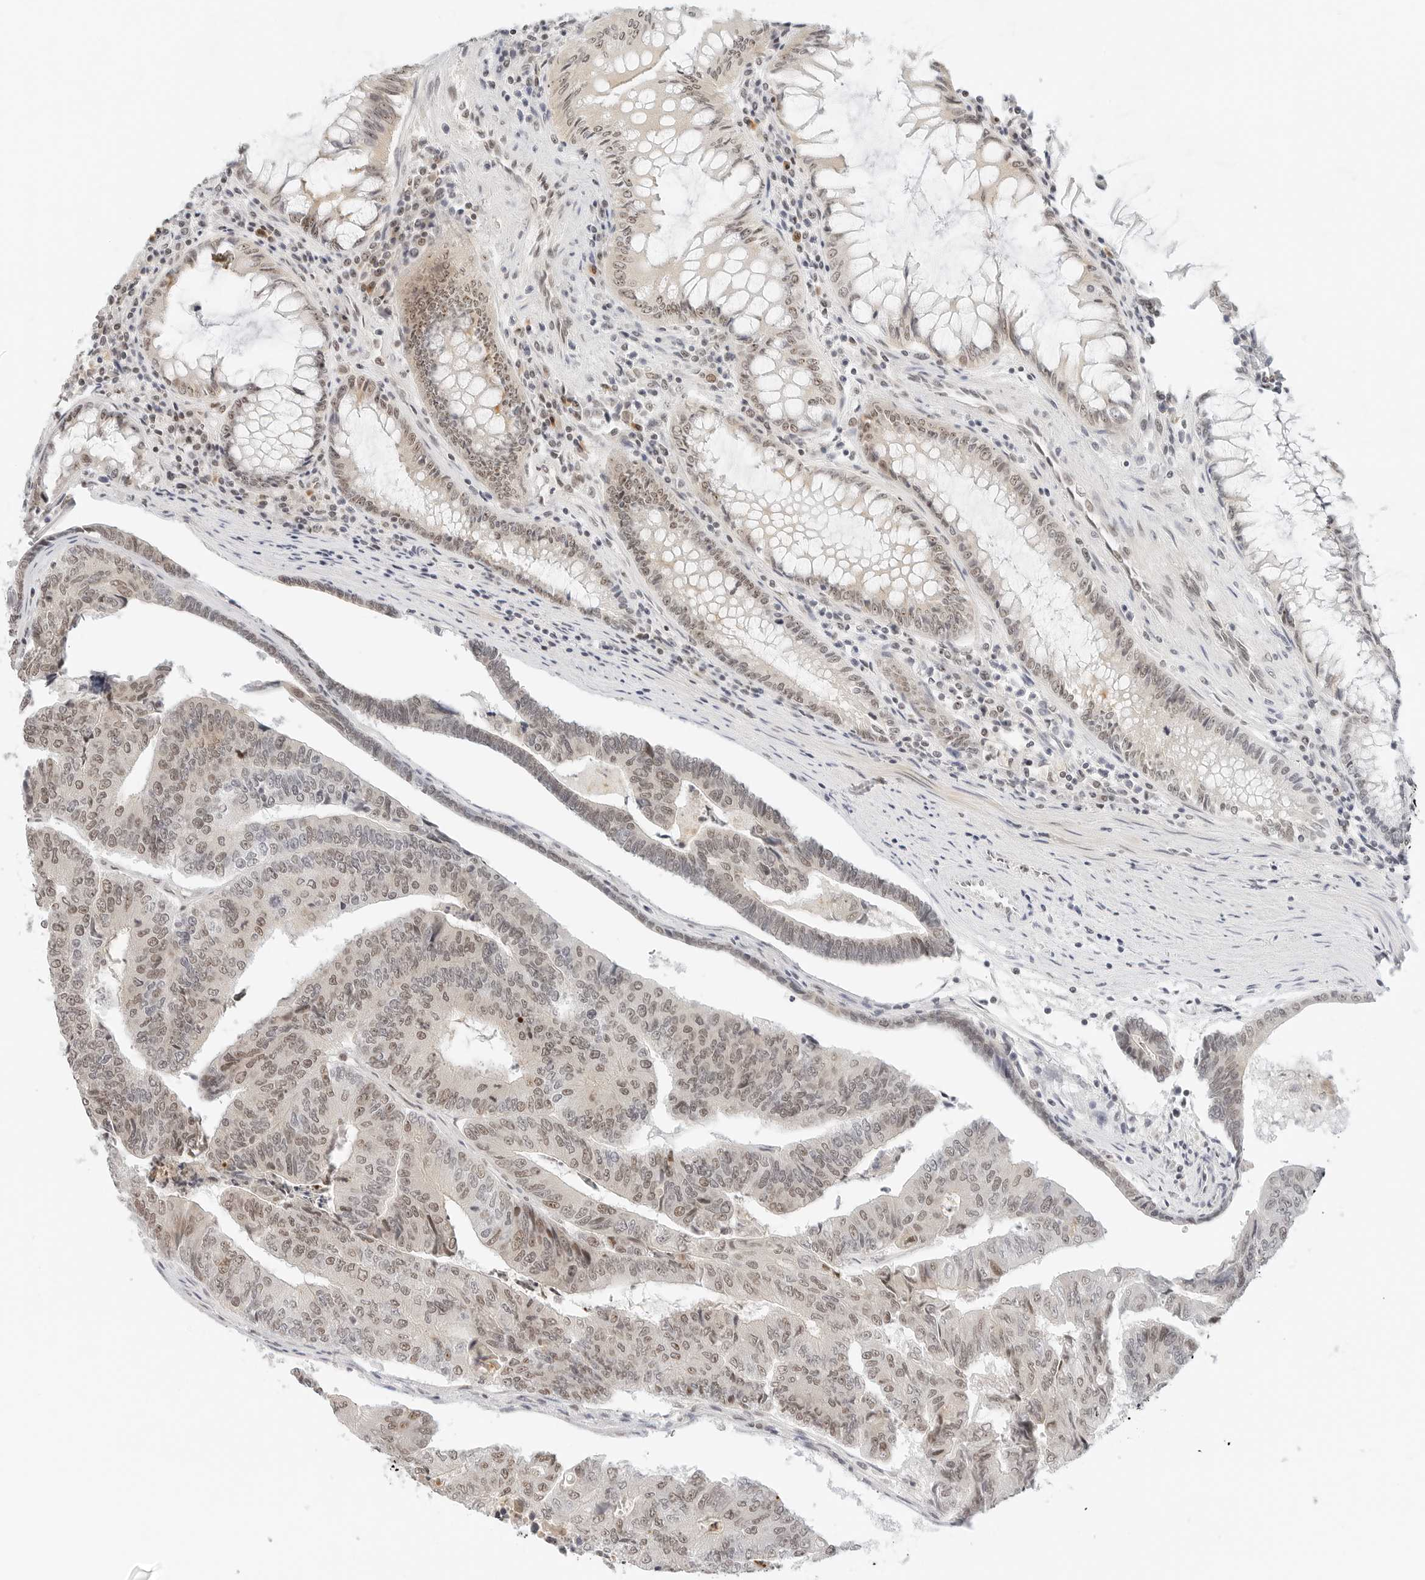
{"staining": {"intensity": "weak", "quantity": ">75%", "location": "nuclear"}, "tissue": "colorectal cancer", "cell_type": "Tumor cells", "image_type": "cancer", "snomed": [{"axis": "morphology", "description": "Adenocarcinoma, NOS"}, {"axis": "topography", "description": "Colon"}], "caption": "Immunohistochemistry (IHC) (DAB) staining of human colorectal cancer (adenocarcinoma) demonstrates weak nuclear protein staining in about >75% of tumor cells.", "gene": "NEO1", "patient": {"sex": "female", "age": 67}}